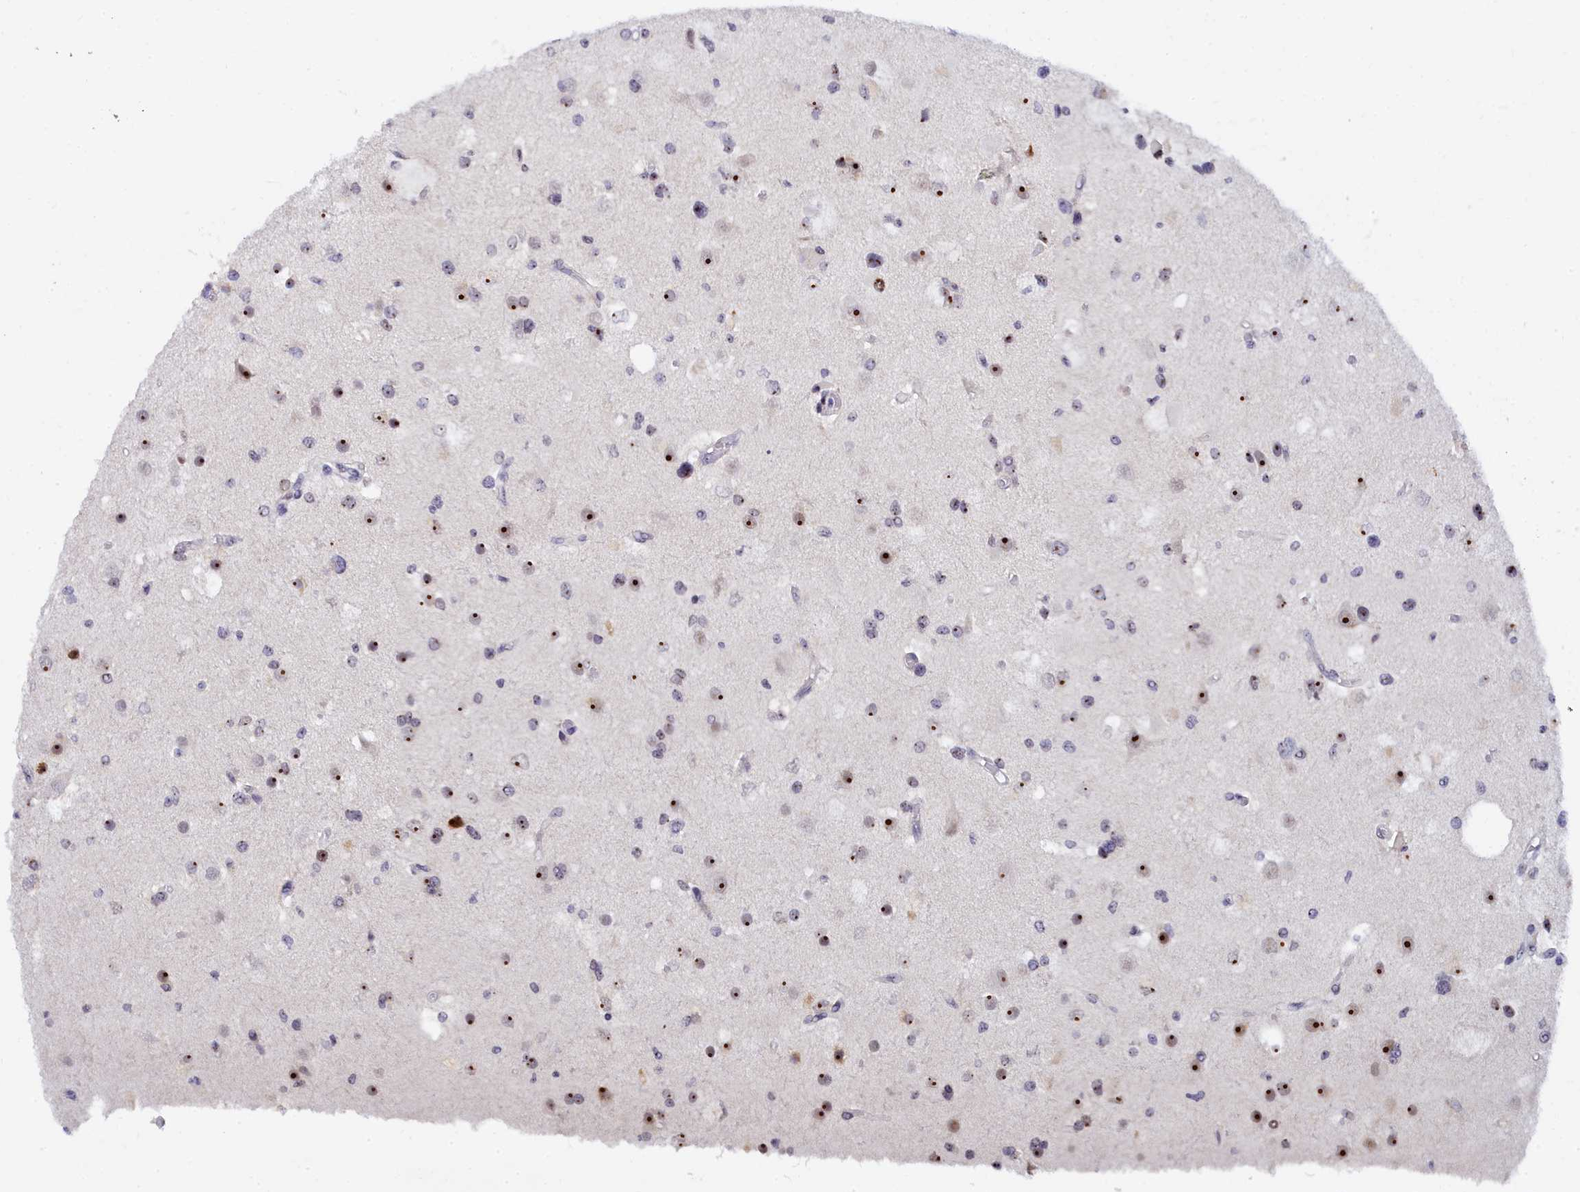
{"staining": {"intensity": "strong", "quantity": "25%-75%", "location": "nuclear"}, "tissue": "glioma", "cell_type": "Tumor cells", "image_type": "cancer", "snomed": [{"axis": "morphology", "description": "Glioma, malignant, High grade"}, {"axis": "topography", "description": "Brain"}], "caption": "Immunohistochemical staining of high-grade glioma (malignant) demonstrates high levels of strong nuclear protein expression in about 25%-75% of tumor cells.", "gene": "RSL1D1", "patient": {"sex": "male", "age": 53}}